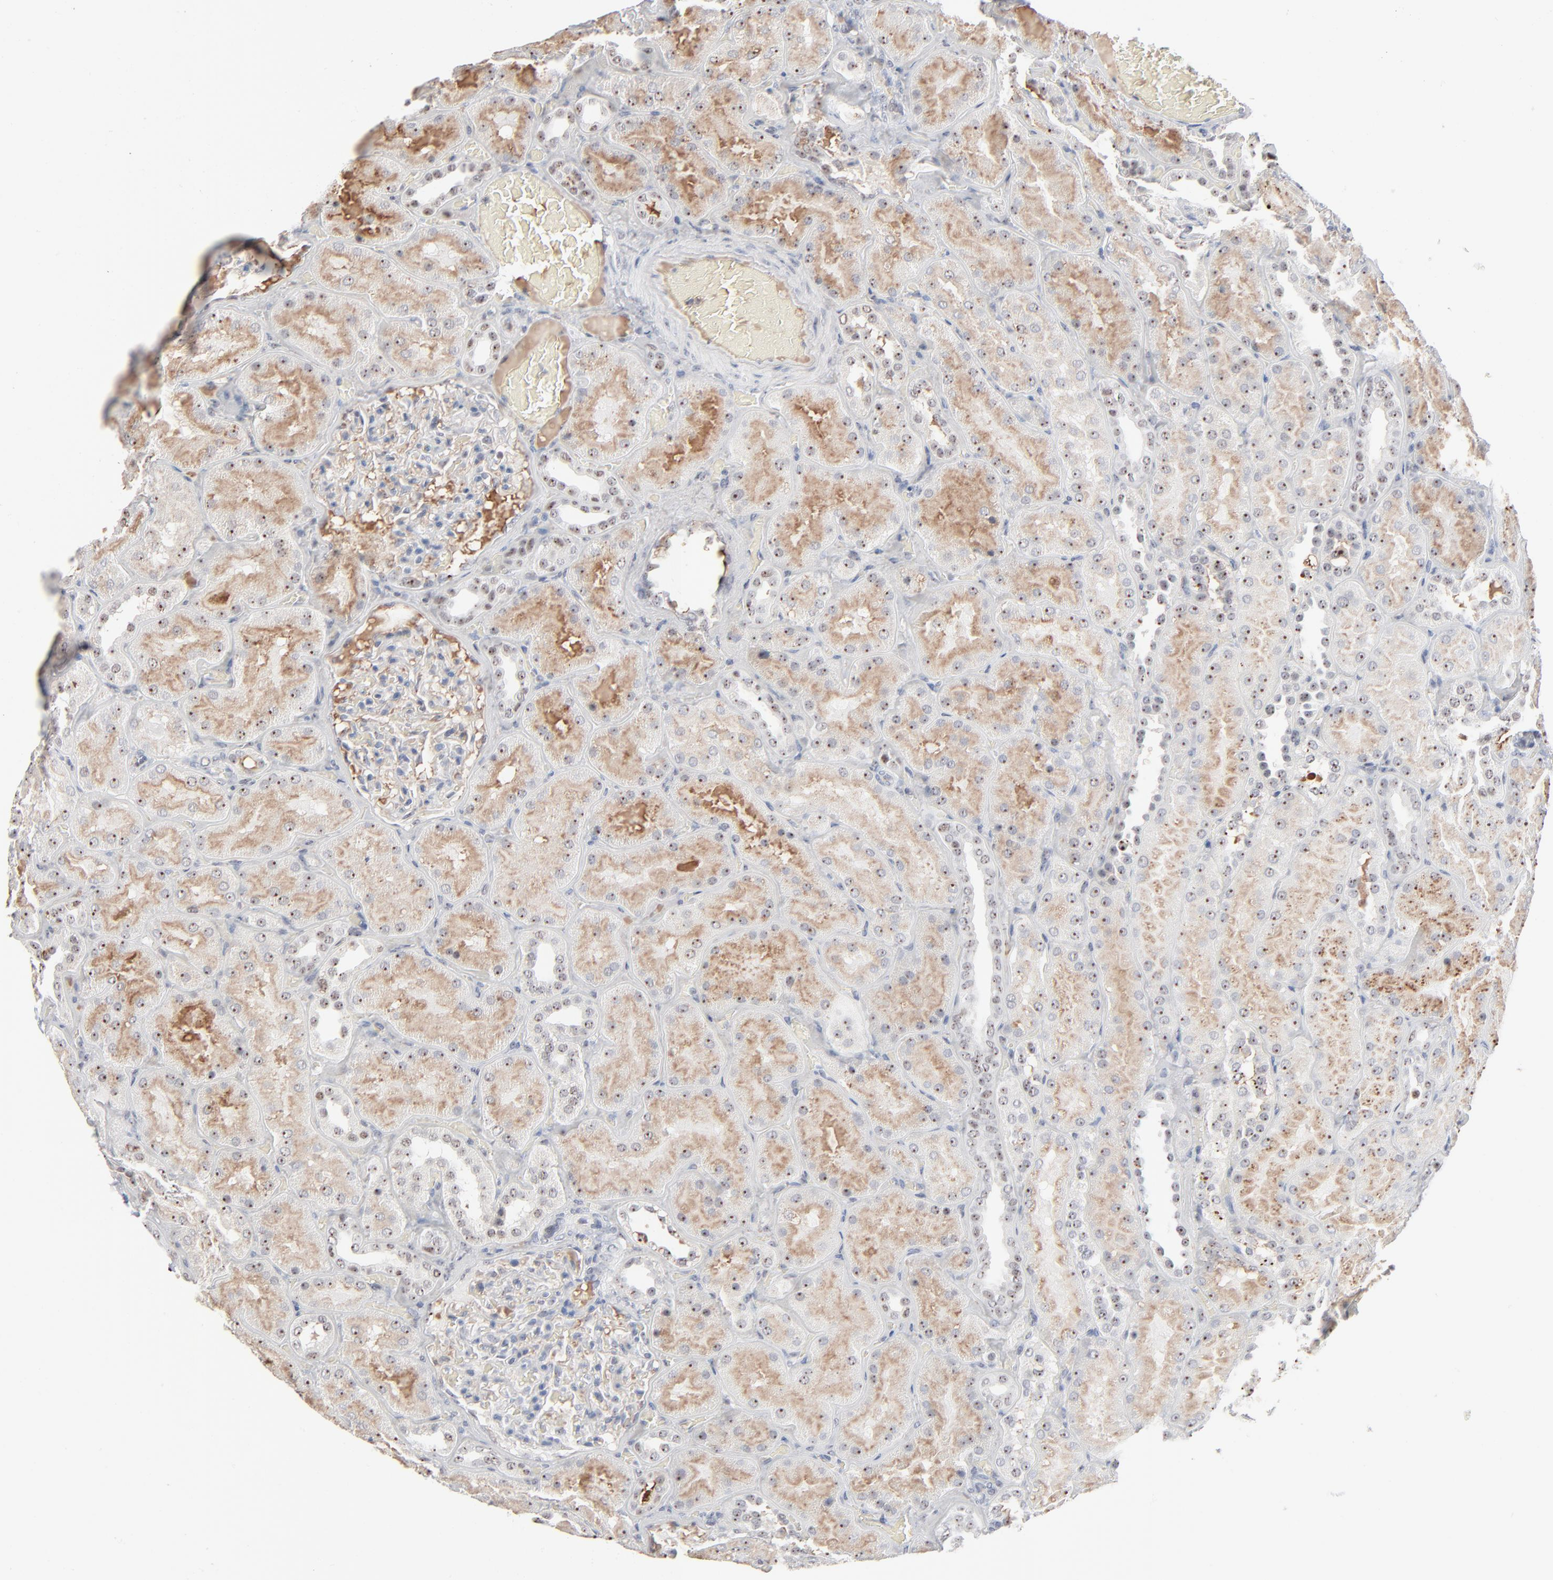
{"staining": {"intensity": "negative", "quantity": "none", "location": "none"}, "tissue": "kidney", "cell_type": "Cells in glomeruli", "image_type": "normal", "snomed": [{"axis": "morphology", "description": "Normal tissue, NOS"}, {"axis": "topography", "description": "Kidney"}], "caption": "Immunohistochemical staining of benign kidney exhibits no significant expression in cells in glomeruli.", "gene": "MPHOSPH6", "patient": {"sex": "male", "age": 28}}